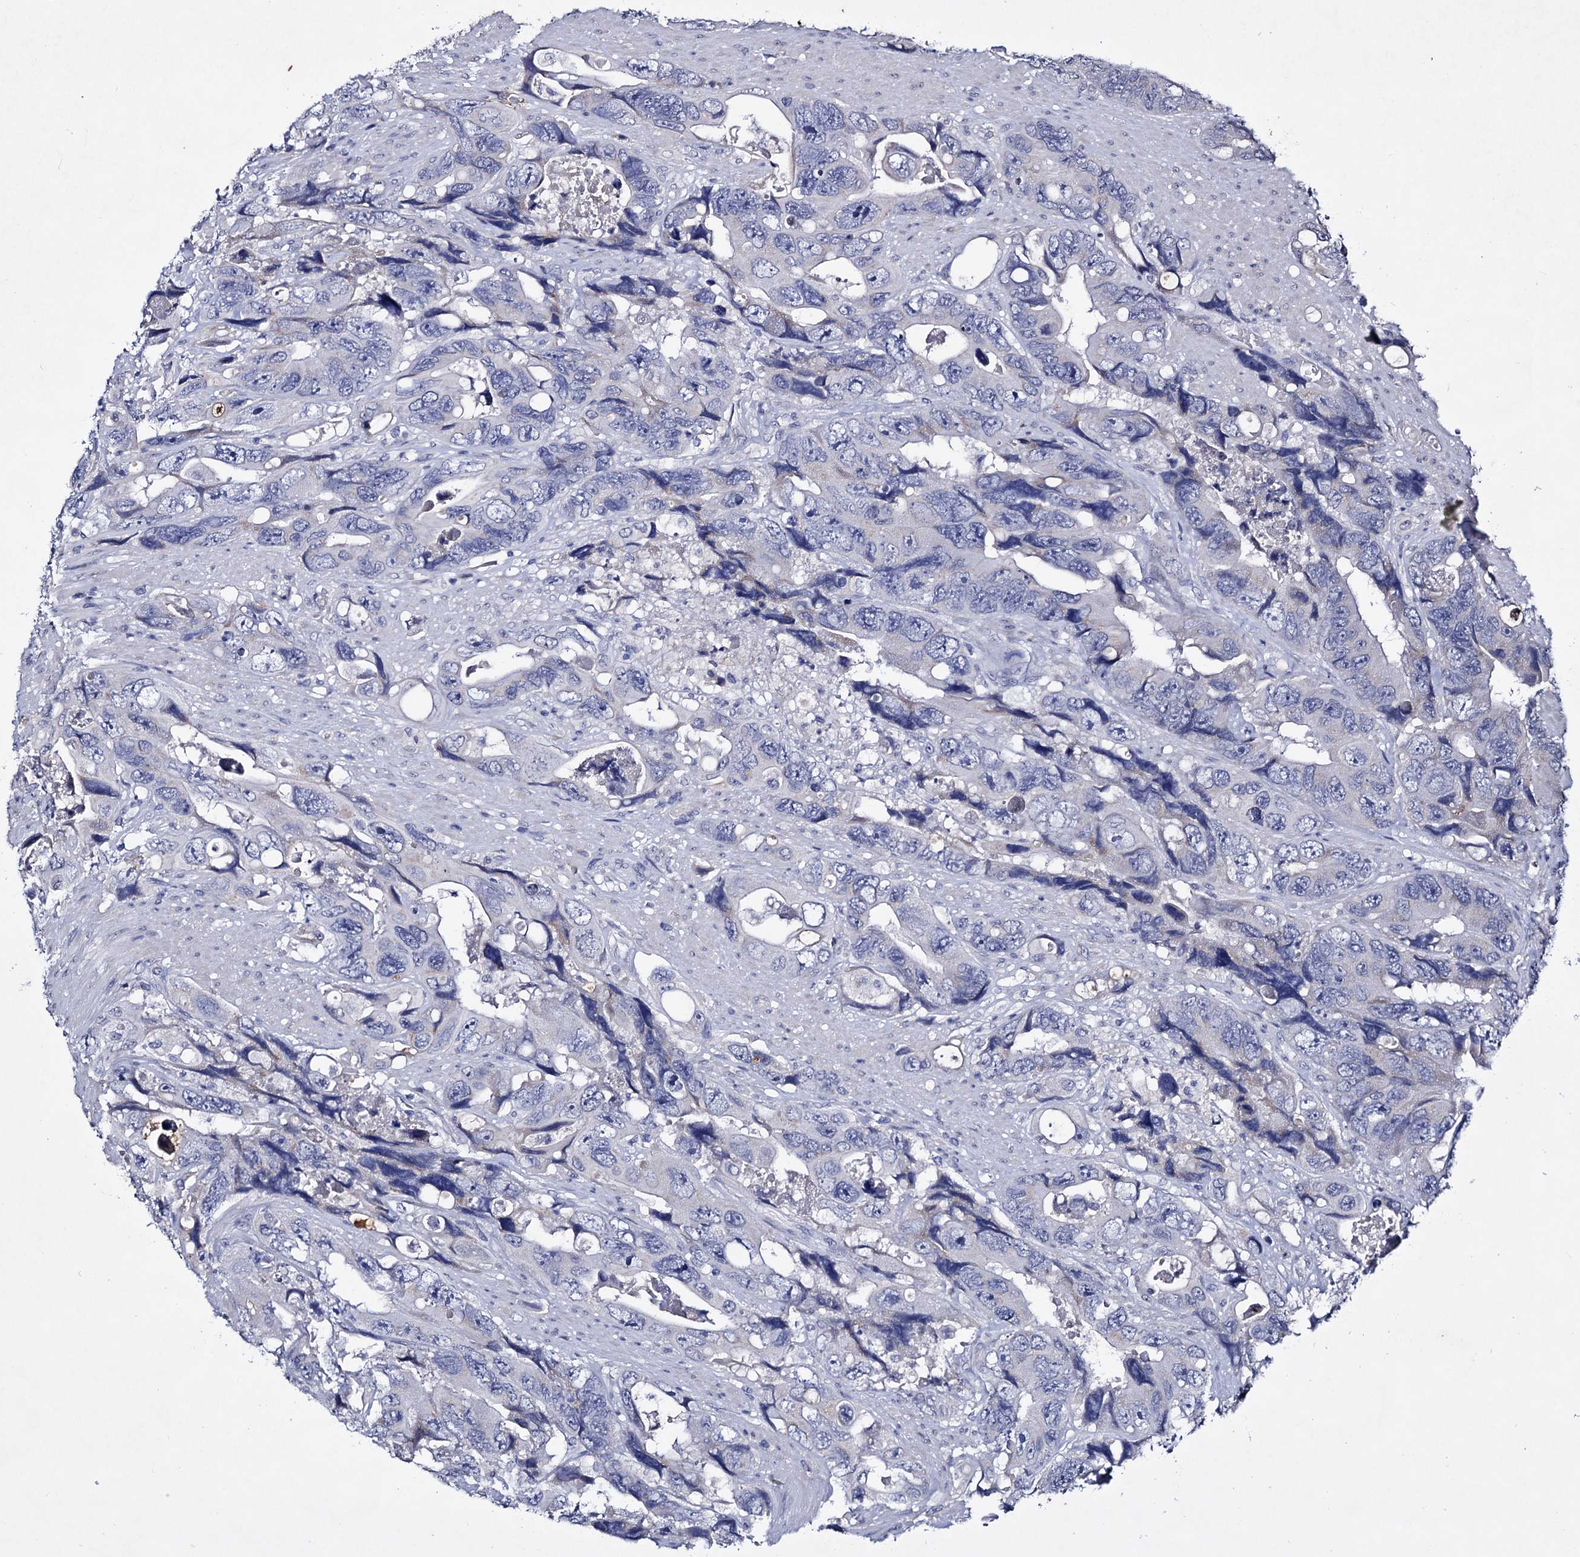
{"staining": {"intensity": "negative", "quantity": "none", "location": "none"}, "tissue": "colorectal cancer", "cell_type": "Tumor cells", "image_type": "cancer", "snomed": [{"axis": "morphology", "description": "Adenocarcinoma, NOS"}, {"axis": "topography", "description": "Rectum"}], "caption": "This photomicrograph is of adenocarcinoma (colorectal) stained with immunohistochemistry (IHC) to label a protein in brown with the nuclei are counter-stained blue. There is no positivity in tumor cells.", "gene": "PLIN1", "patient": {"sex": "male", "age": 57}}